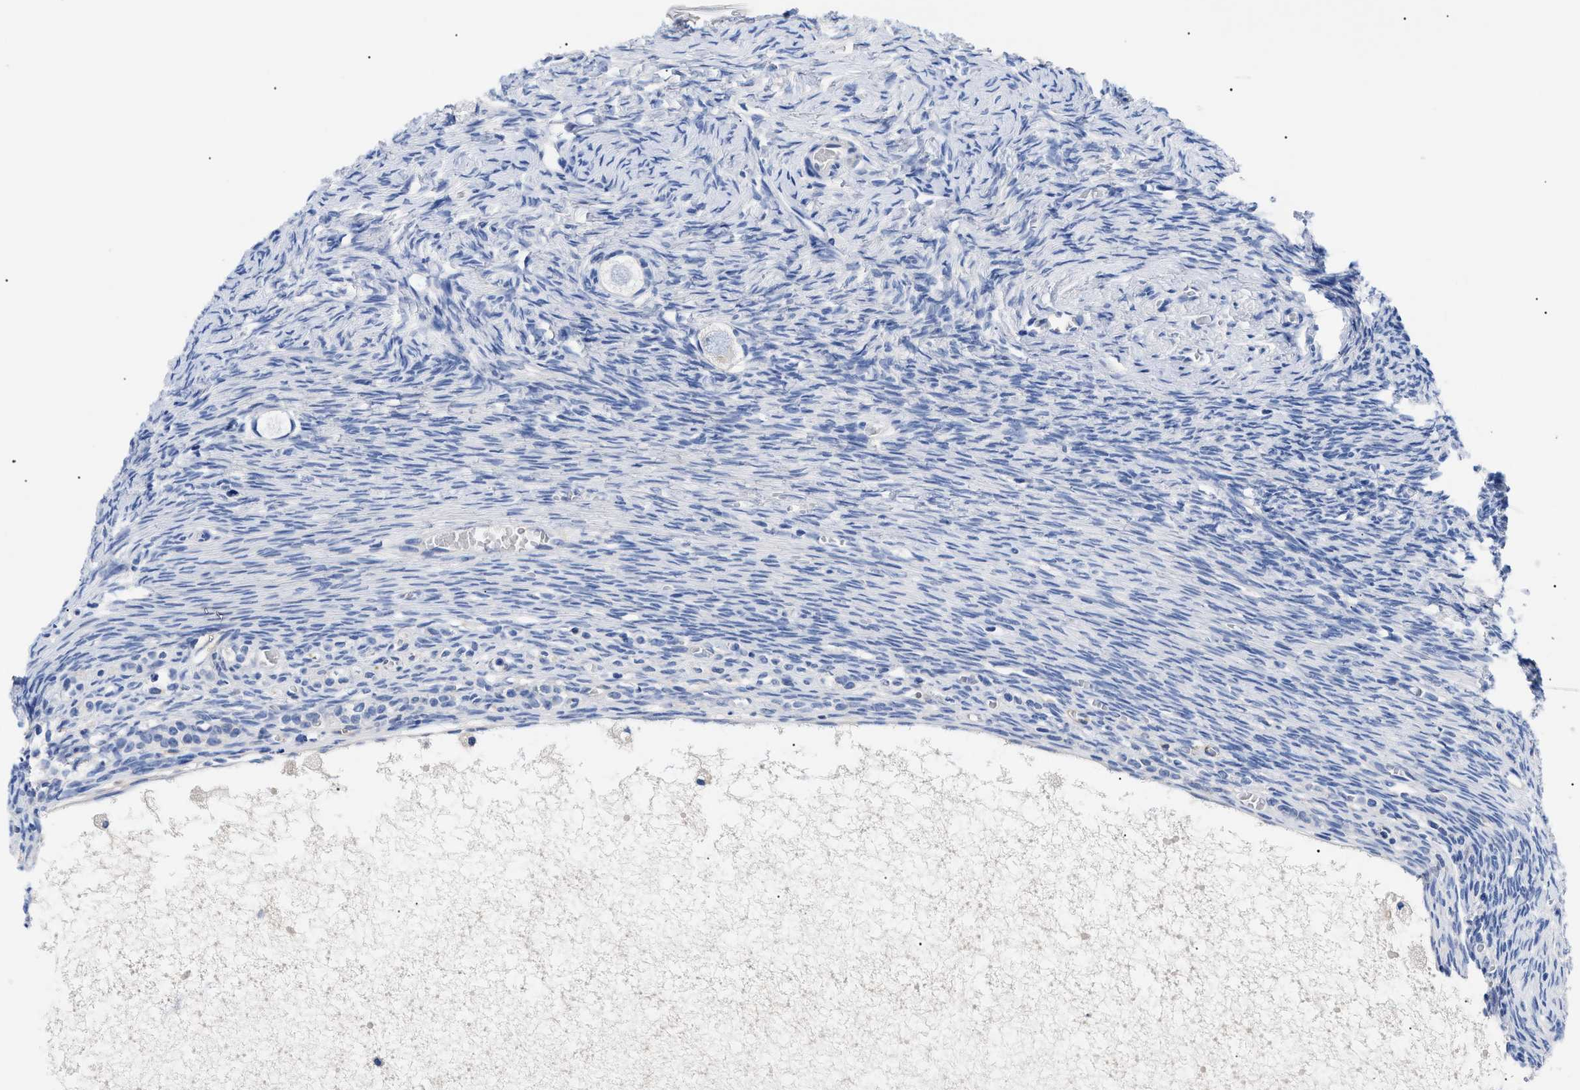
{"staining": {"intensity": "negative", "quantity": "none", "location": "none"}, "tissue": "ovary", "cell_type": "Follicle cells", "image_type": "normal", "snomed": [{"axis": "morphology", "description": "Normal tissue, NOS"}, {"axis": "topography", "description": "Ovary"}], "caption": "Human ovary stained for a protein using immunohistochemistry (IHC) reveals no expression in follicle cells.", "gene": "ACKR1", "patient": {"sex": "female", "age": 27}}